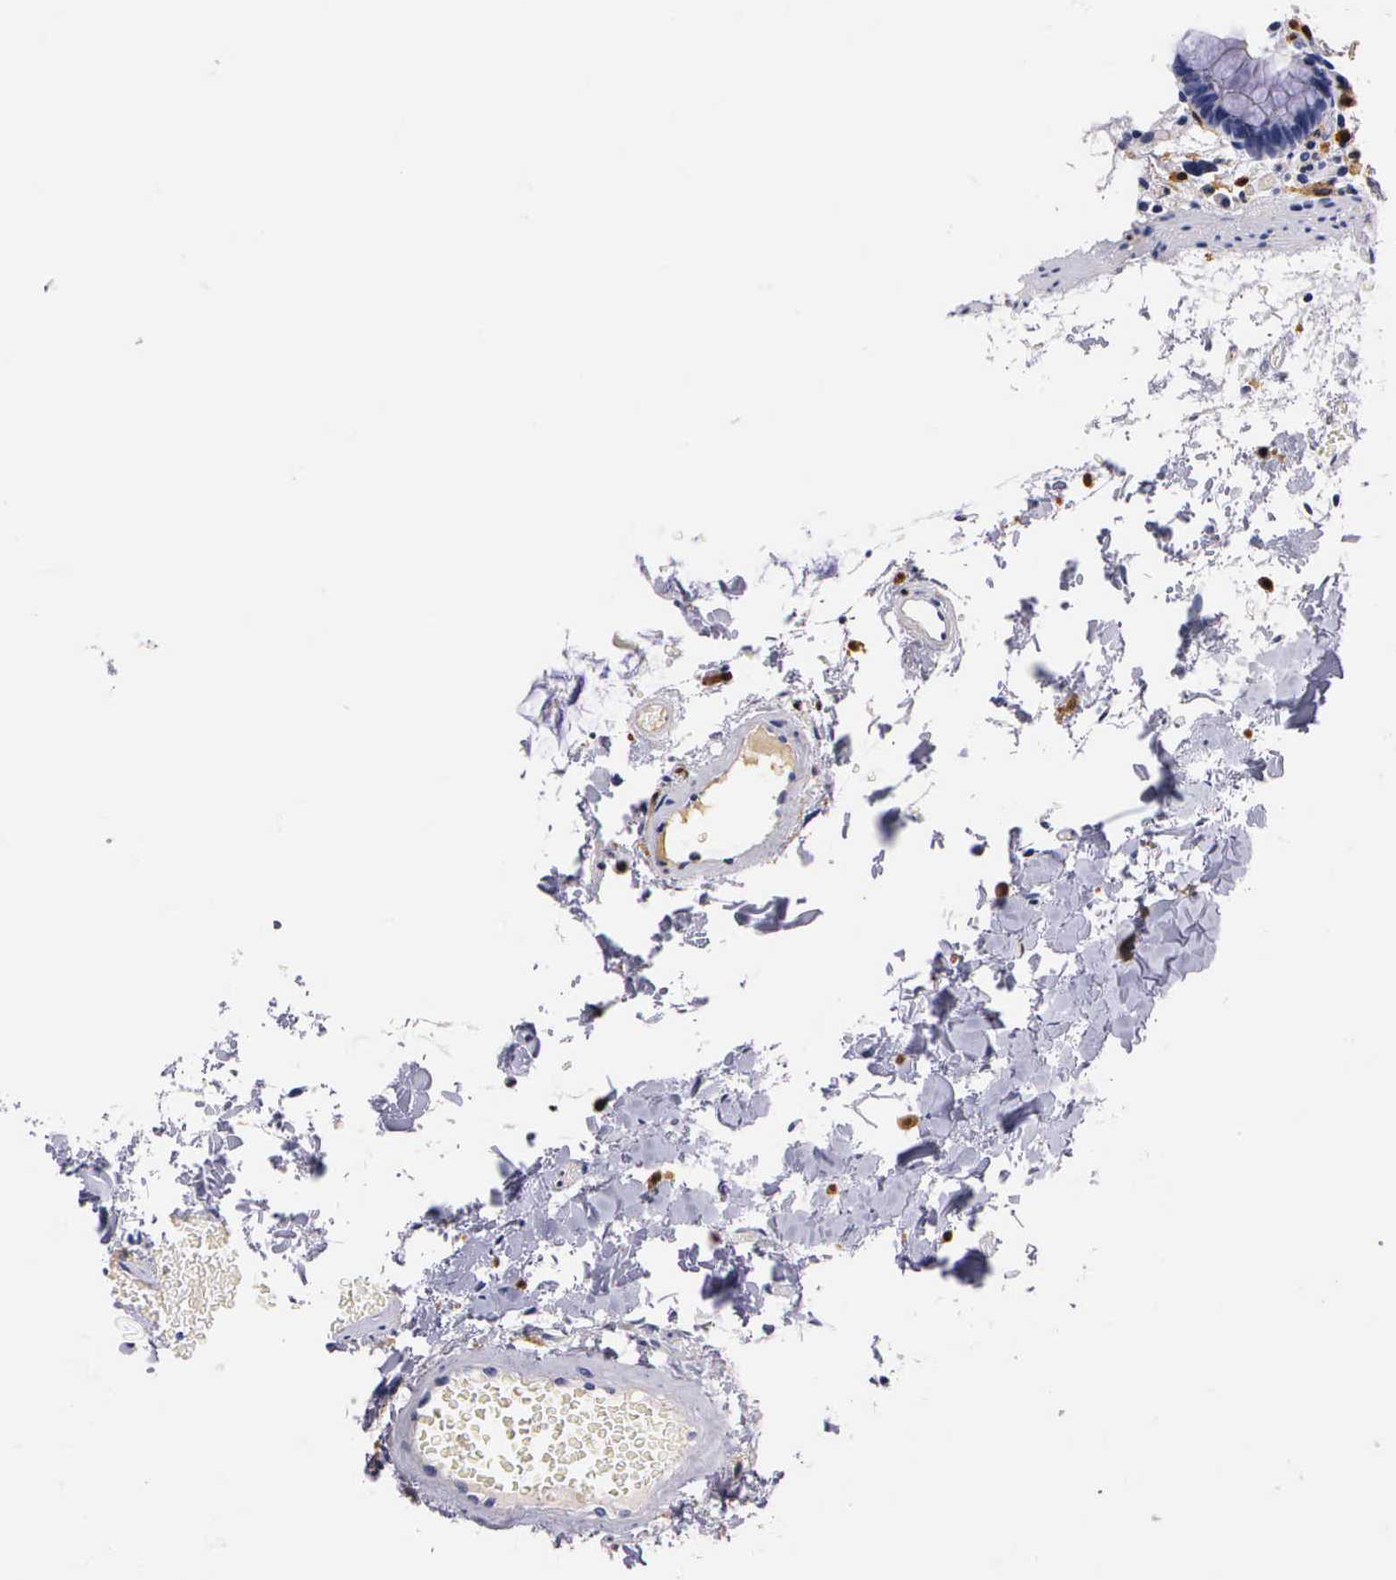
{"staining": {"intensity": "negative", "quantity": "none", "location": "none"}, "tissue": "colon", "cell_type": "Endothelial cells", "image_type": "normal", "snomed": [{"axis": "morphology", "description": "Normal tissue, NOS"}, {"axis": "topography", "description": "Colon"}], "caption": "Endothelial cells show no significant positivity in normal colon. (DAB immunohistochemistry (IHC), high magnification).", "gene": "RENBP", "patient": {"sex": "male", "age": 54}}